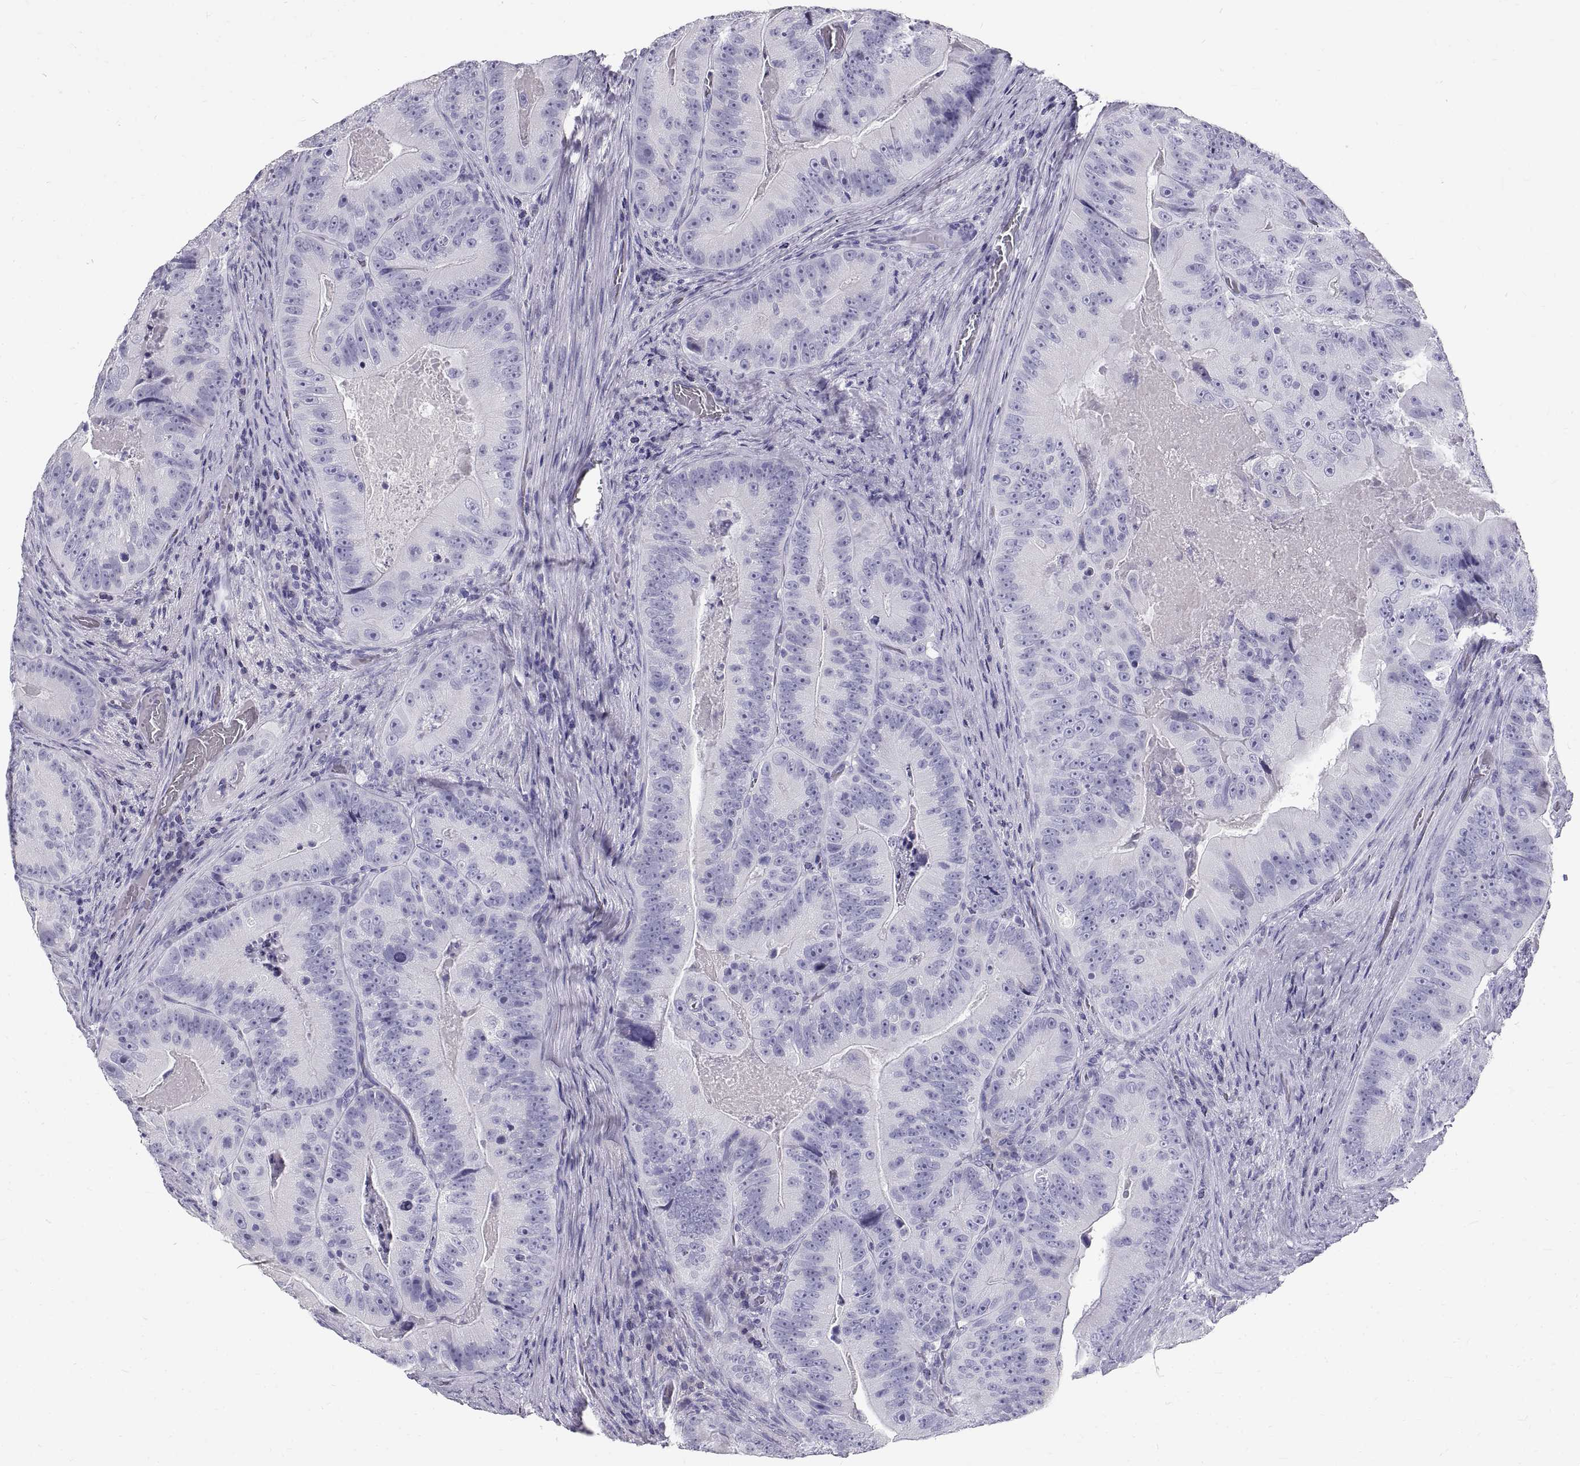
{"staining": {"intensity": "negative", "quantity": "none", "location": "none"}, "tissue": "colorectal cancer", "cell_type": "Tumor cells", "image_type": "cancer", "snomed": [{"axis": "morphology", "description": "Adenocarcinoma, NOS"}, {"axis": "topography", "description": "Colon"}], "caption": "High magnification brightfield microscopy of colorectal cancer stained with DAB (brown) and counterstained with hematoxylin (blue): tumor cells show no significant expression.", "gene": "GNG12", "patient": {"sex": "female", "age": 86}}